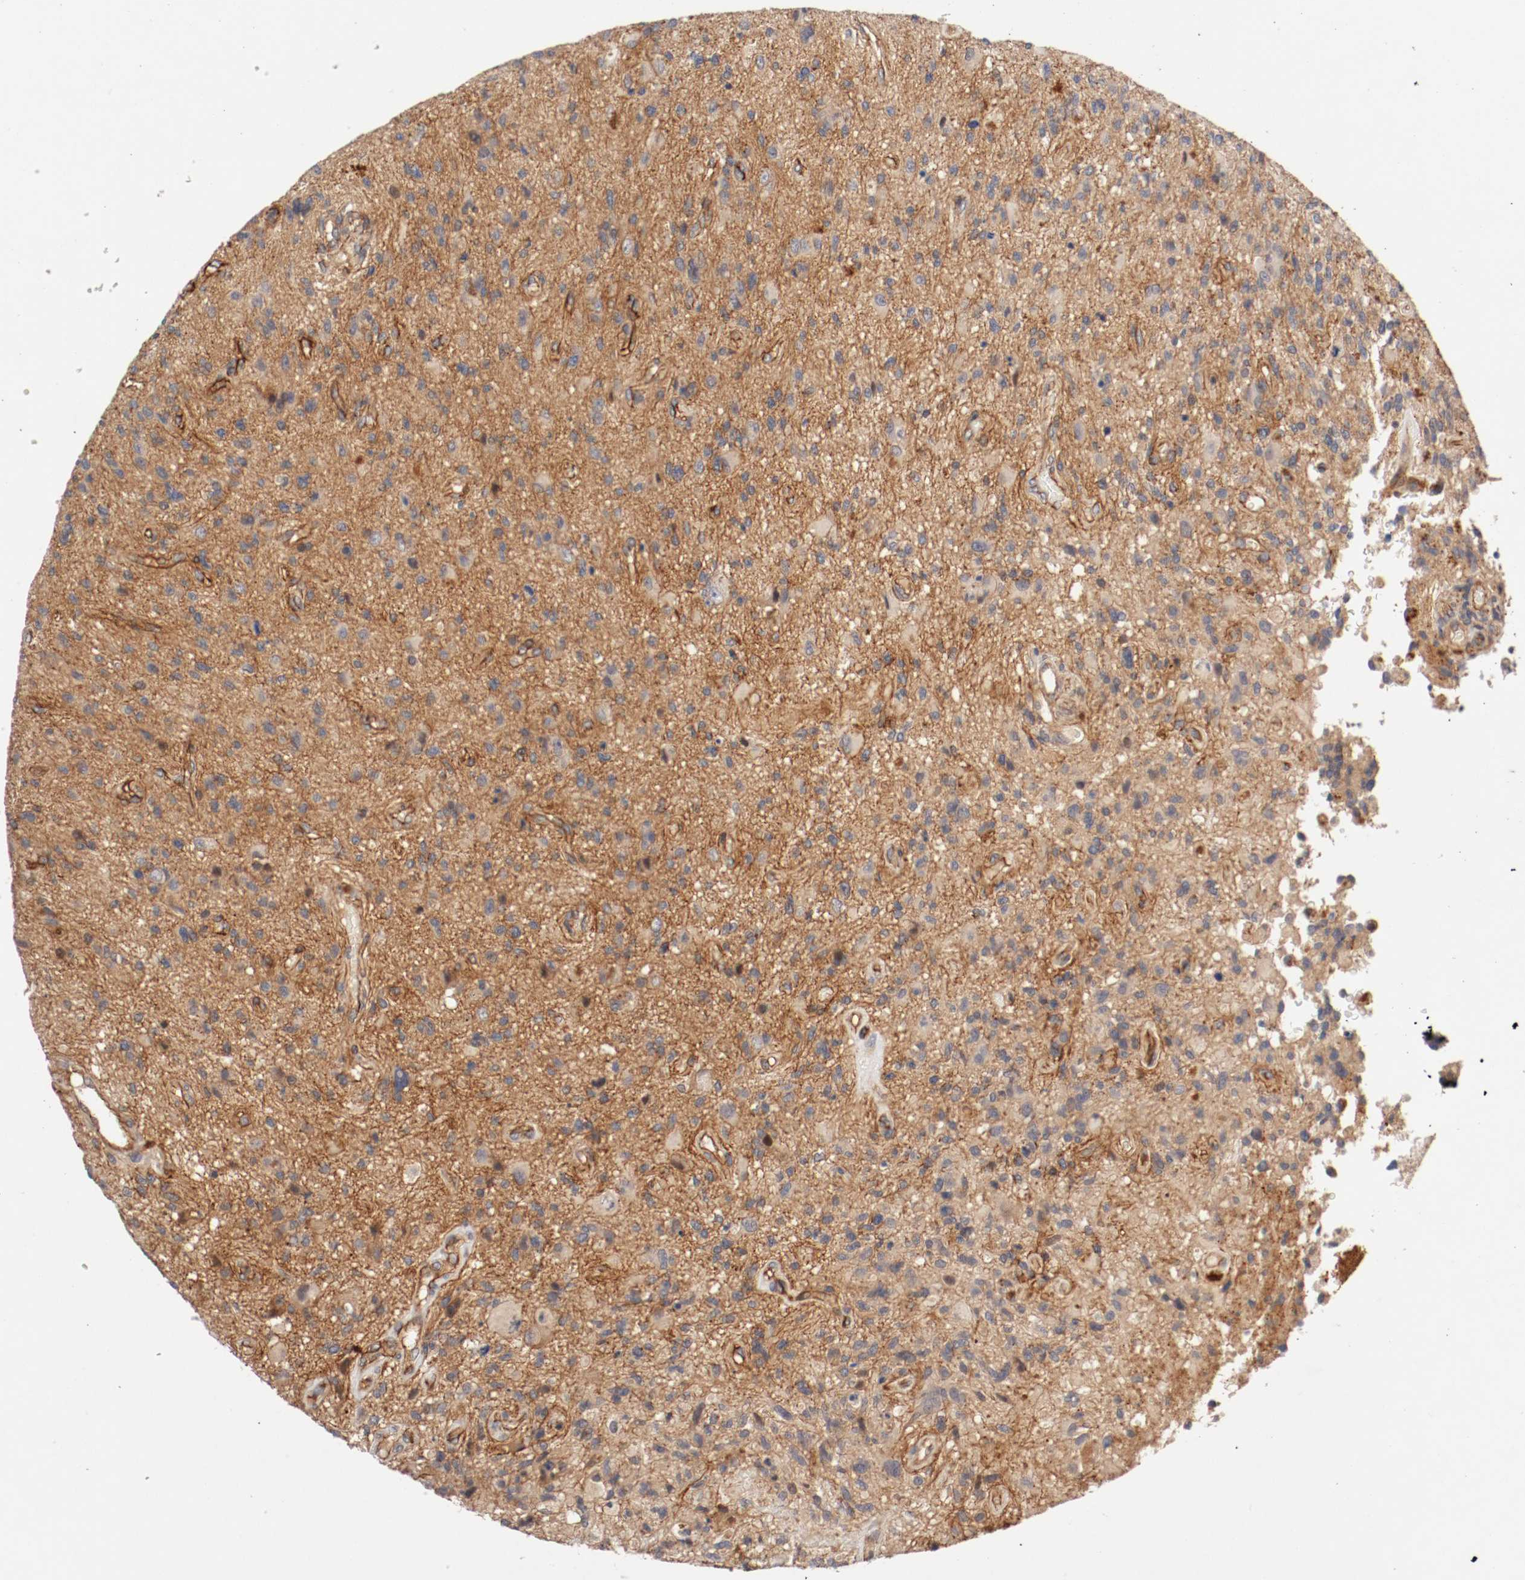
{"staining": {"intensity": "negative", "quantity": "none", "location": "none"}, "tissue": "glioma", "cell_type": "Tumor cells", "image_type": "cancer", "snomed": [{"axis": "morphology", "description": "Normal tissue, NOS"}, {"axis": "morphology", "description": "Glioma, malignant, High grade"}, {"axis": "topography", "description": "Cerebral cortex"}], "caption": "DAB (3,3'-diaminobenzidine) immunohistochemical staining of glioma displays no significant staining in tumor cells.", "gene": "TYK2", "patient": {"sex": "male", "age": 75}}